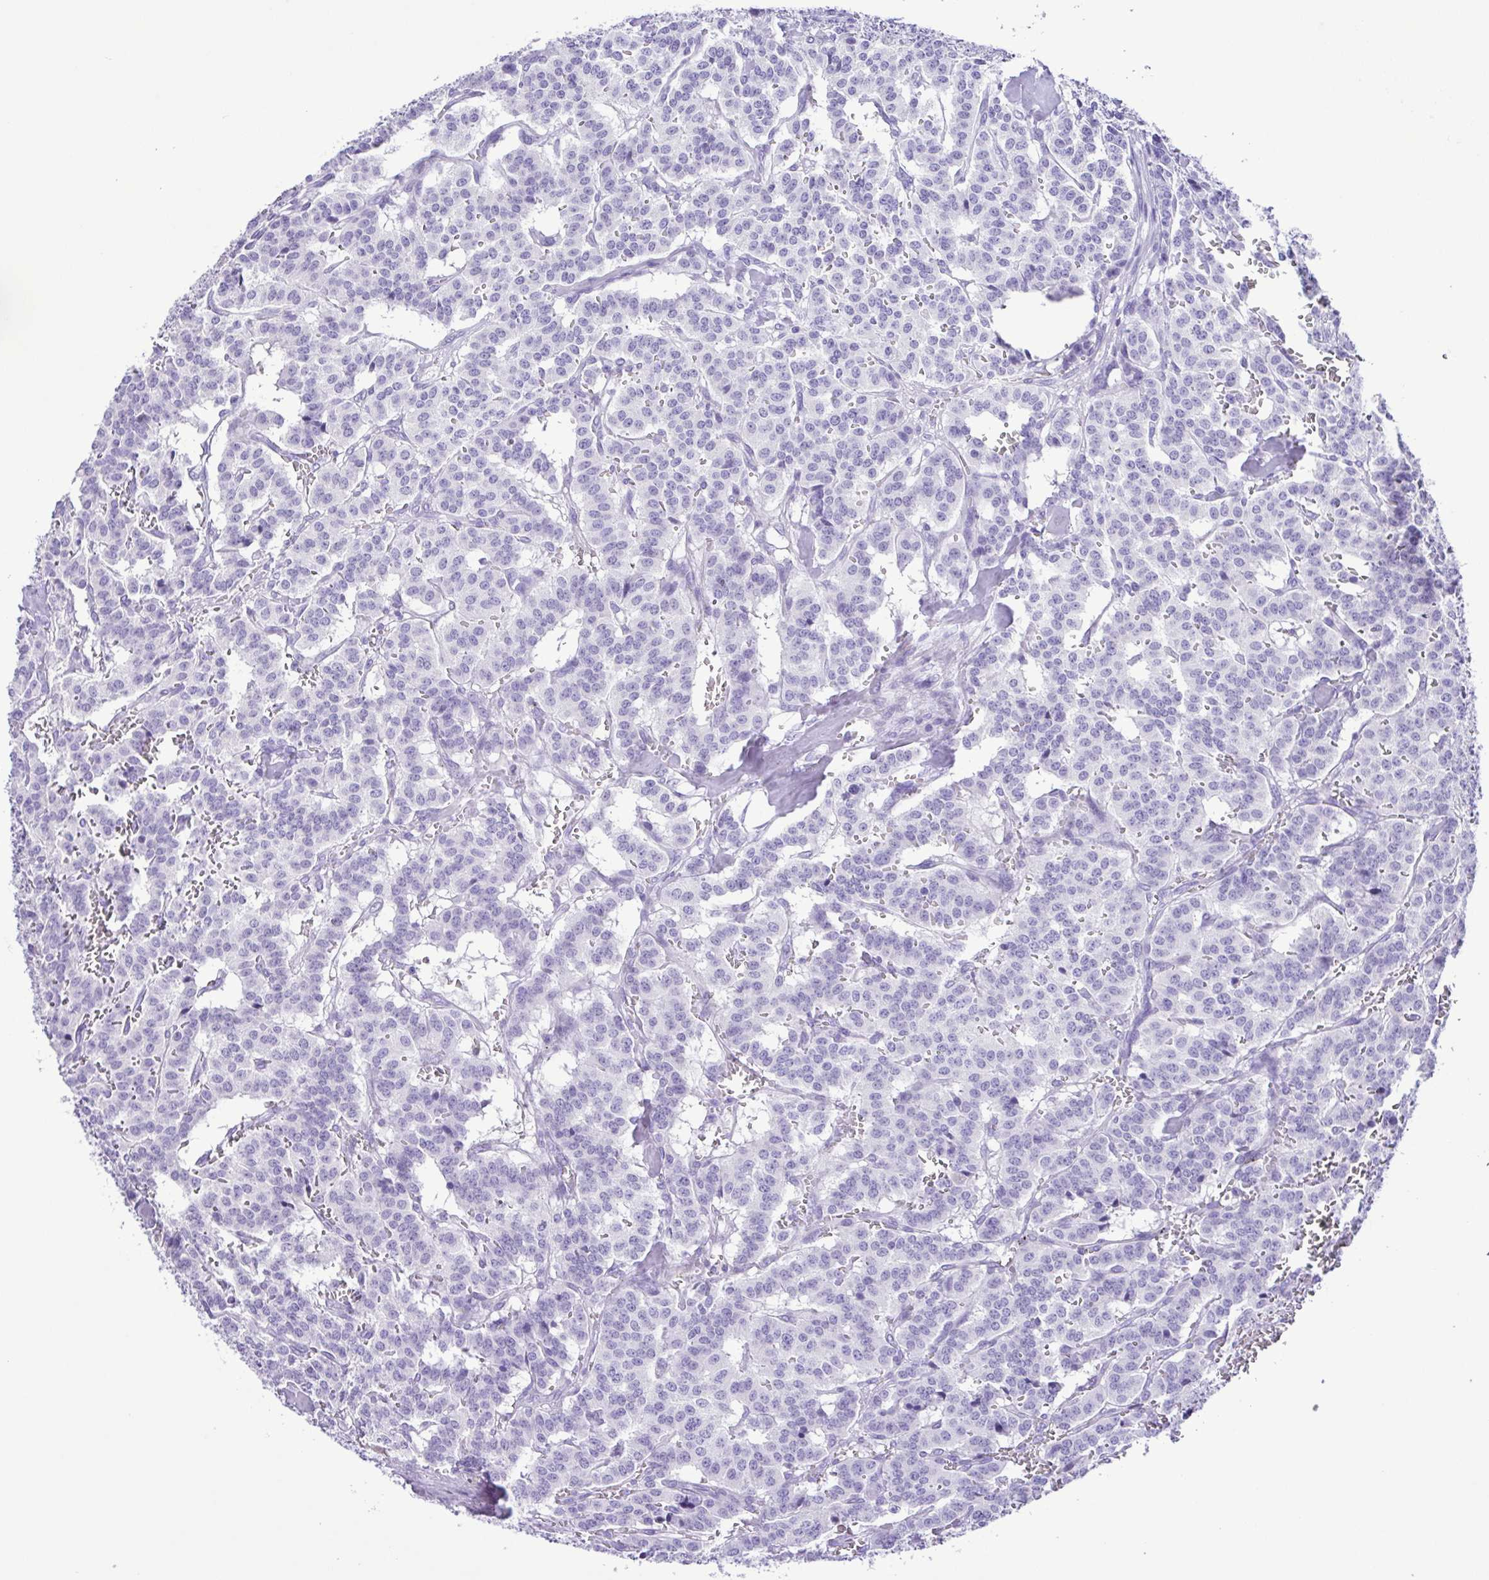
{"staining": {"intensity": "negative", "quantity": "none", "location": "none"}, "tissue": "carcinoid", "cell_type": "Tumor cells", "image_type": "cancer", "snomed": [{"axis": "morphology", "description": "Normal tissue, NOS"}, {"axis": "morphology", "description": "Carcinoid, malignant, NOS"}, {"axis": "topography", "description": "Lung"}], "caption": "Malignant carcinoid was stained to show a protein in brown. There is no significant staining in tumor cells.", "gene": "CASP14", "patient": {"sex": "female", "age": 46}}